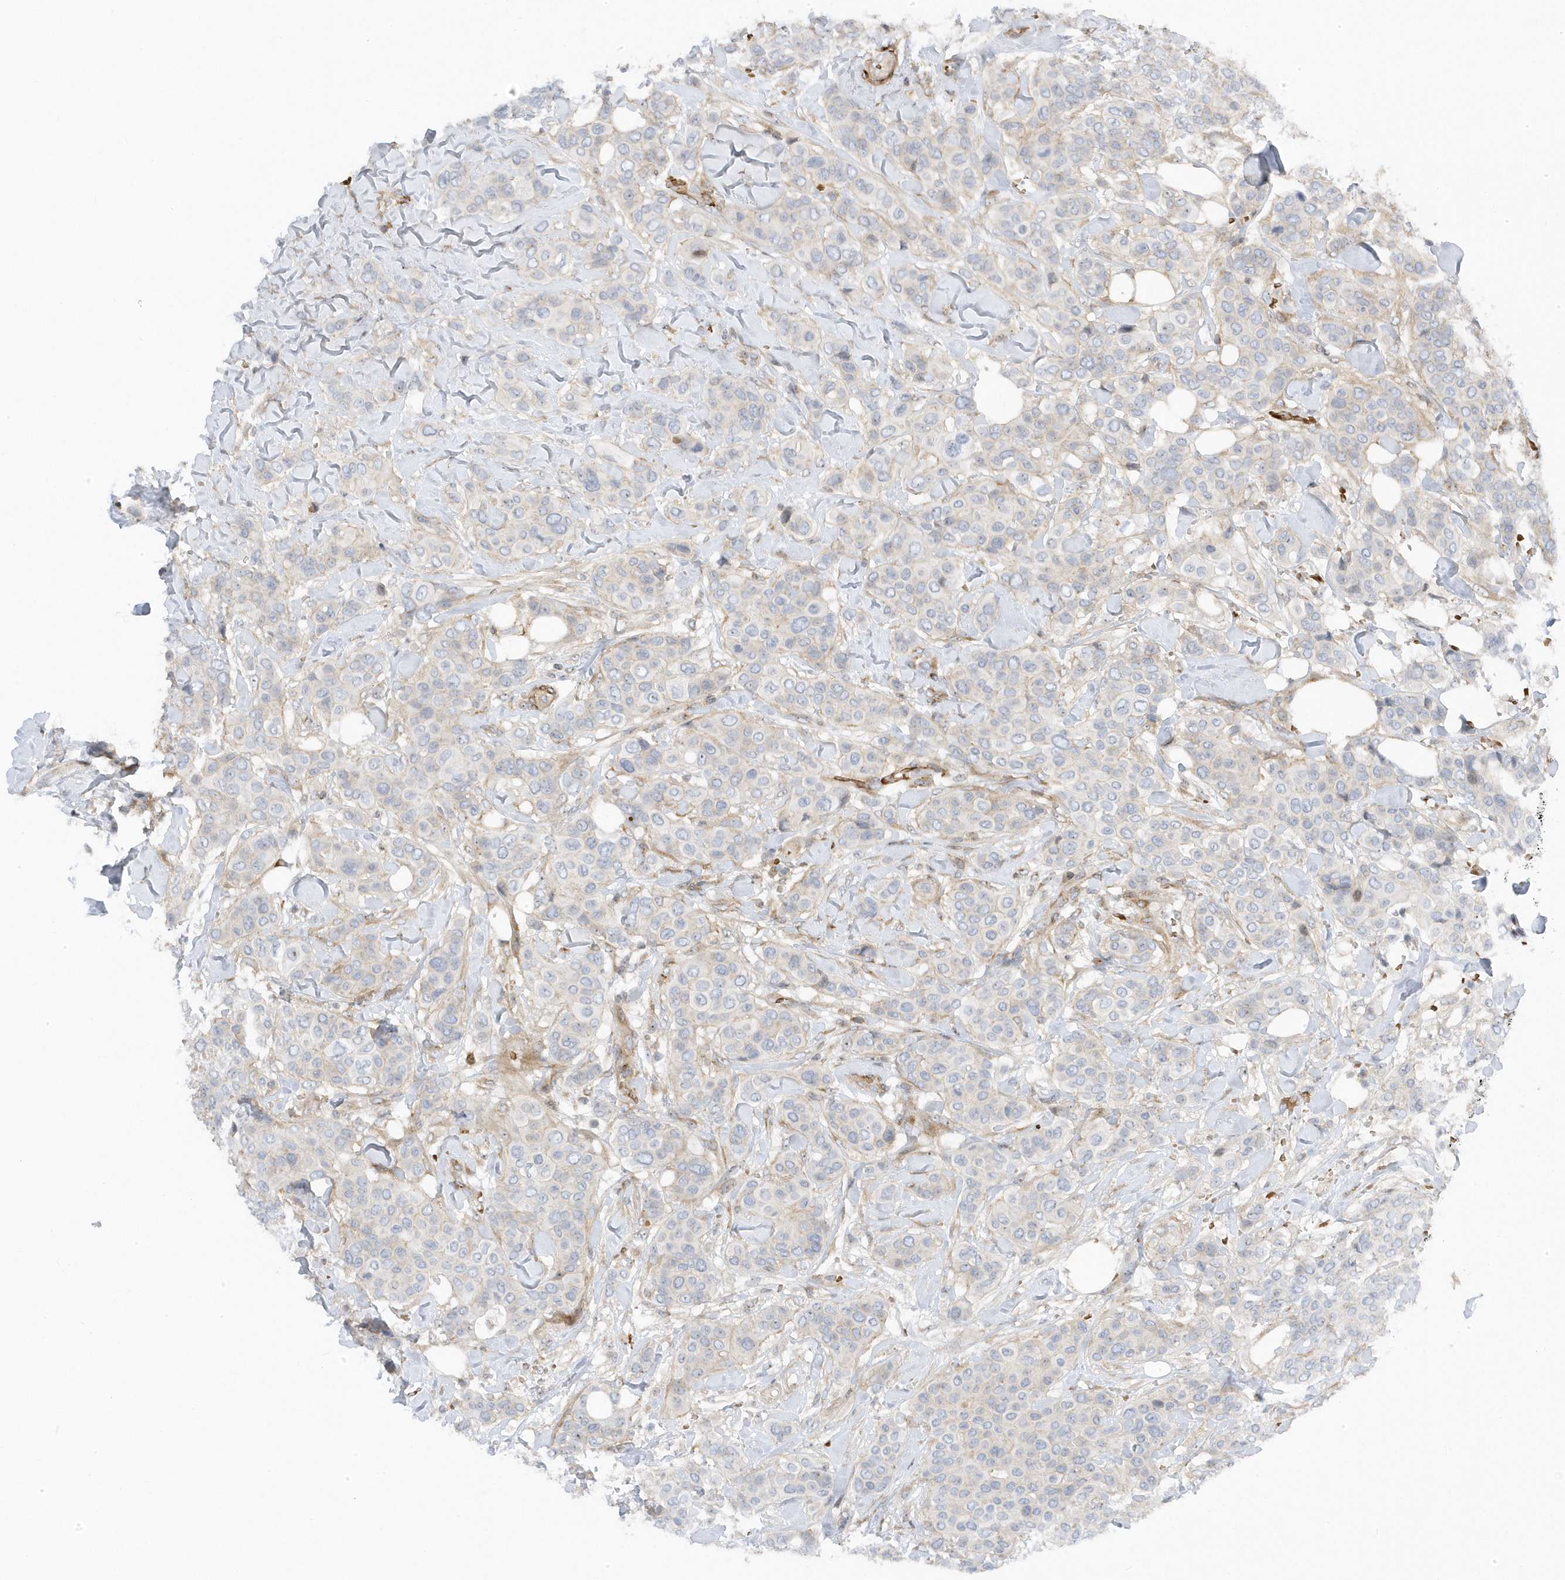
{"staining": {"intensity": "negative", "quantity": "none", "location": "none"}, "tissue": "breast cancer", "cell_type": "Tumor cells", "image_type": "cancer", "snomed": [{"axis": "morphology", "description": "Lobular carcinoma"}, {"axis": "topography", "description": "Breast"}], "caption": "Tumor cells are negative for protein expression in human breast cancer.", "gene": "MAP7D3", "patient": {"sex": "female", "age": 51}}